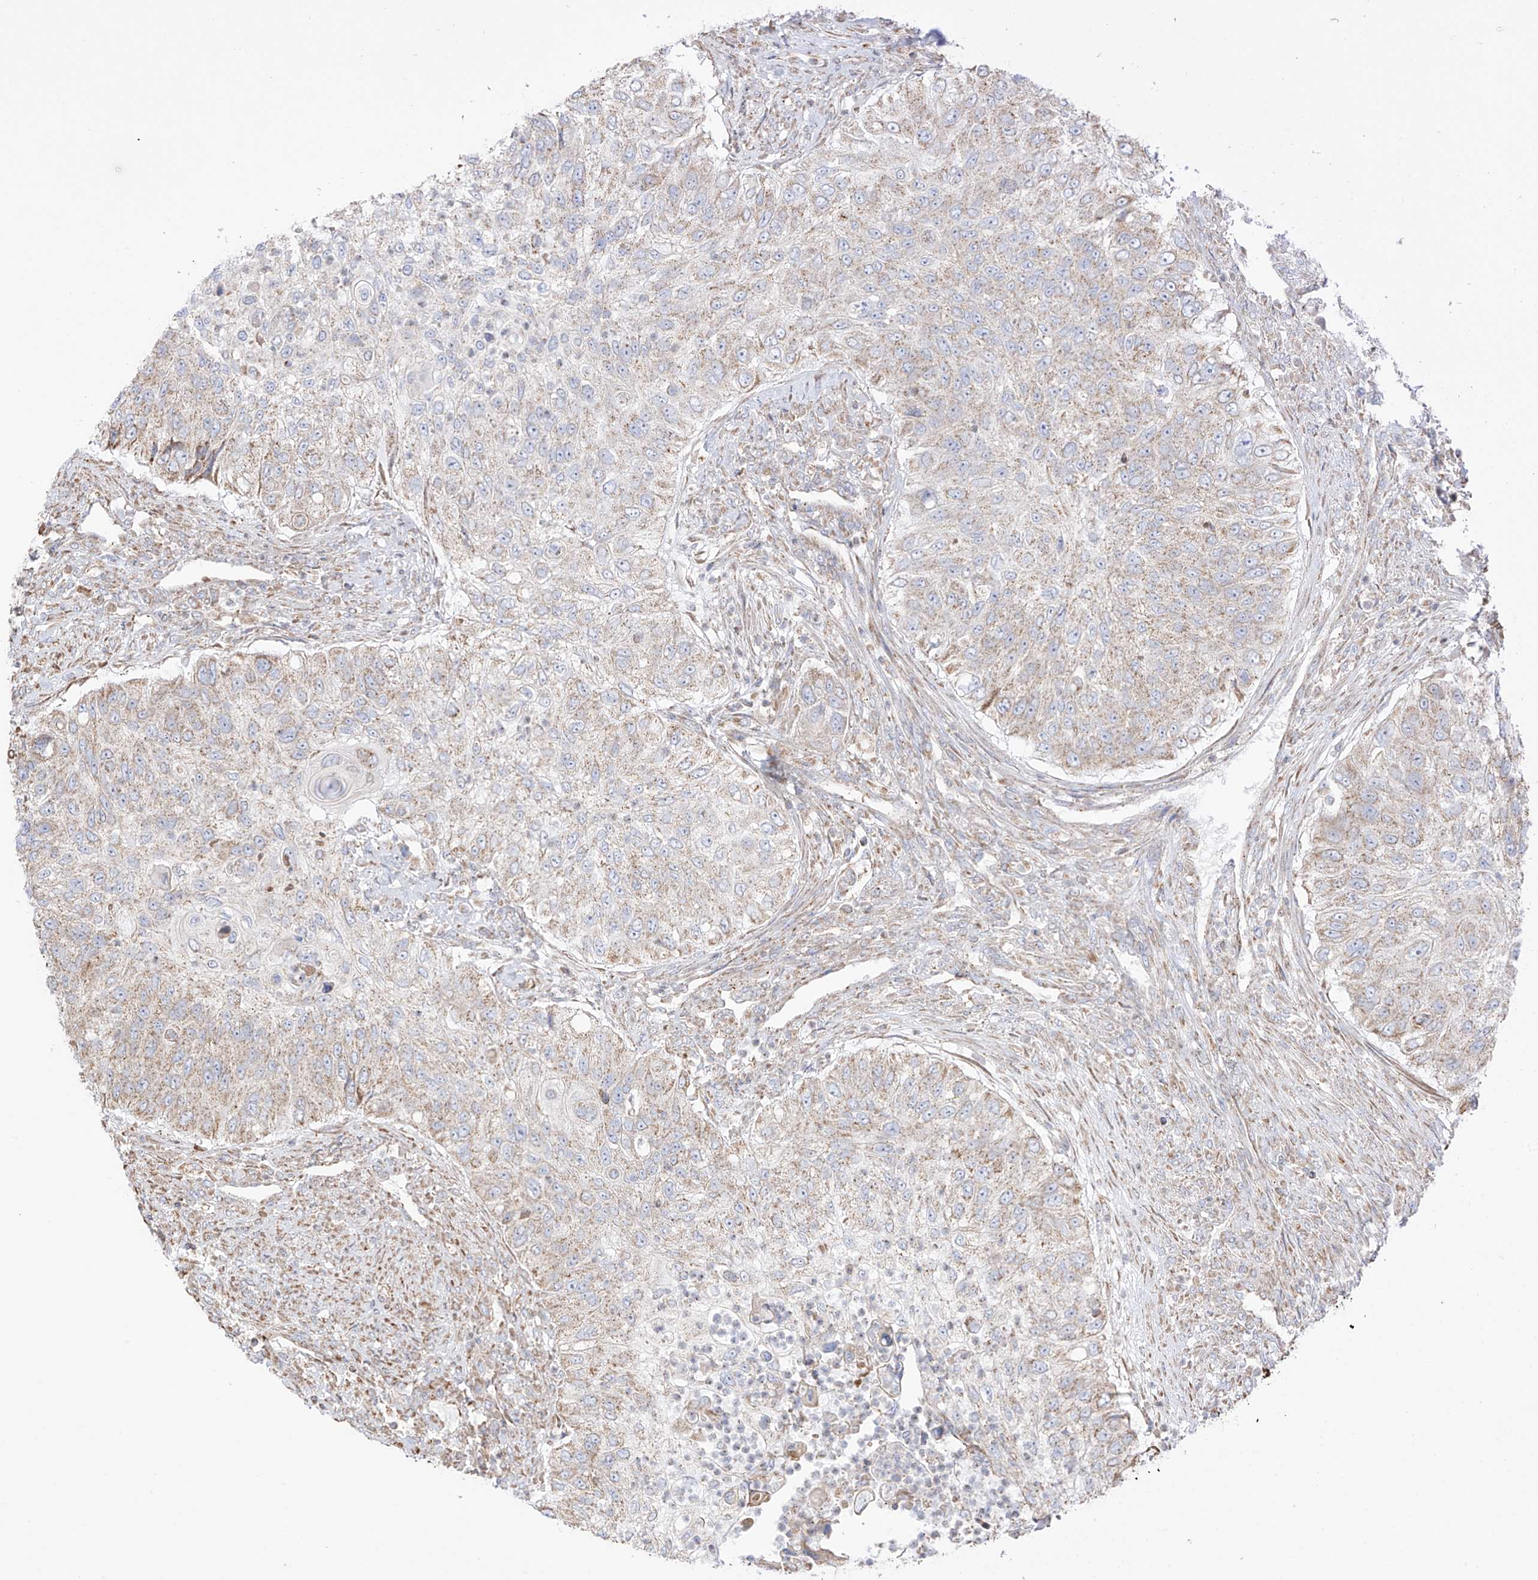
{"staining": {"intensity": "moderate", "quantity": ">75%", "location": "cytoplasmic/membranous"}, "tissue": "urothelial cancer", "cell_type": "Tumor cells", "image_type": "cancer", "snomed": [{"axis": "morphology", "description": "Urothelial carcinoma, High grade"}, {"axis": "topography", "description": "Urinary bladder"}], "caption": "The micrograph displays a brown stain indicating the presence of a protein in the cytoplasmic/membranous of tumor cells in urothelial carcinoma (high-grade).", "gene": "XKR3", "patient": {"sex": "female", "age": 60}}